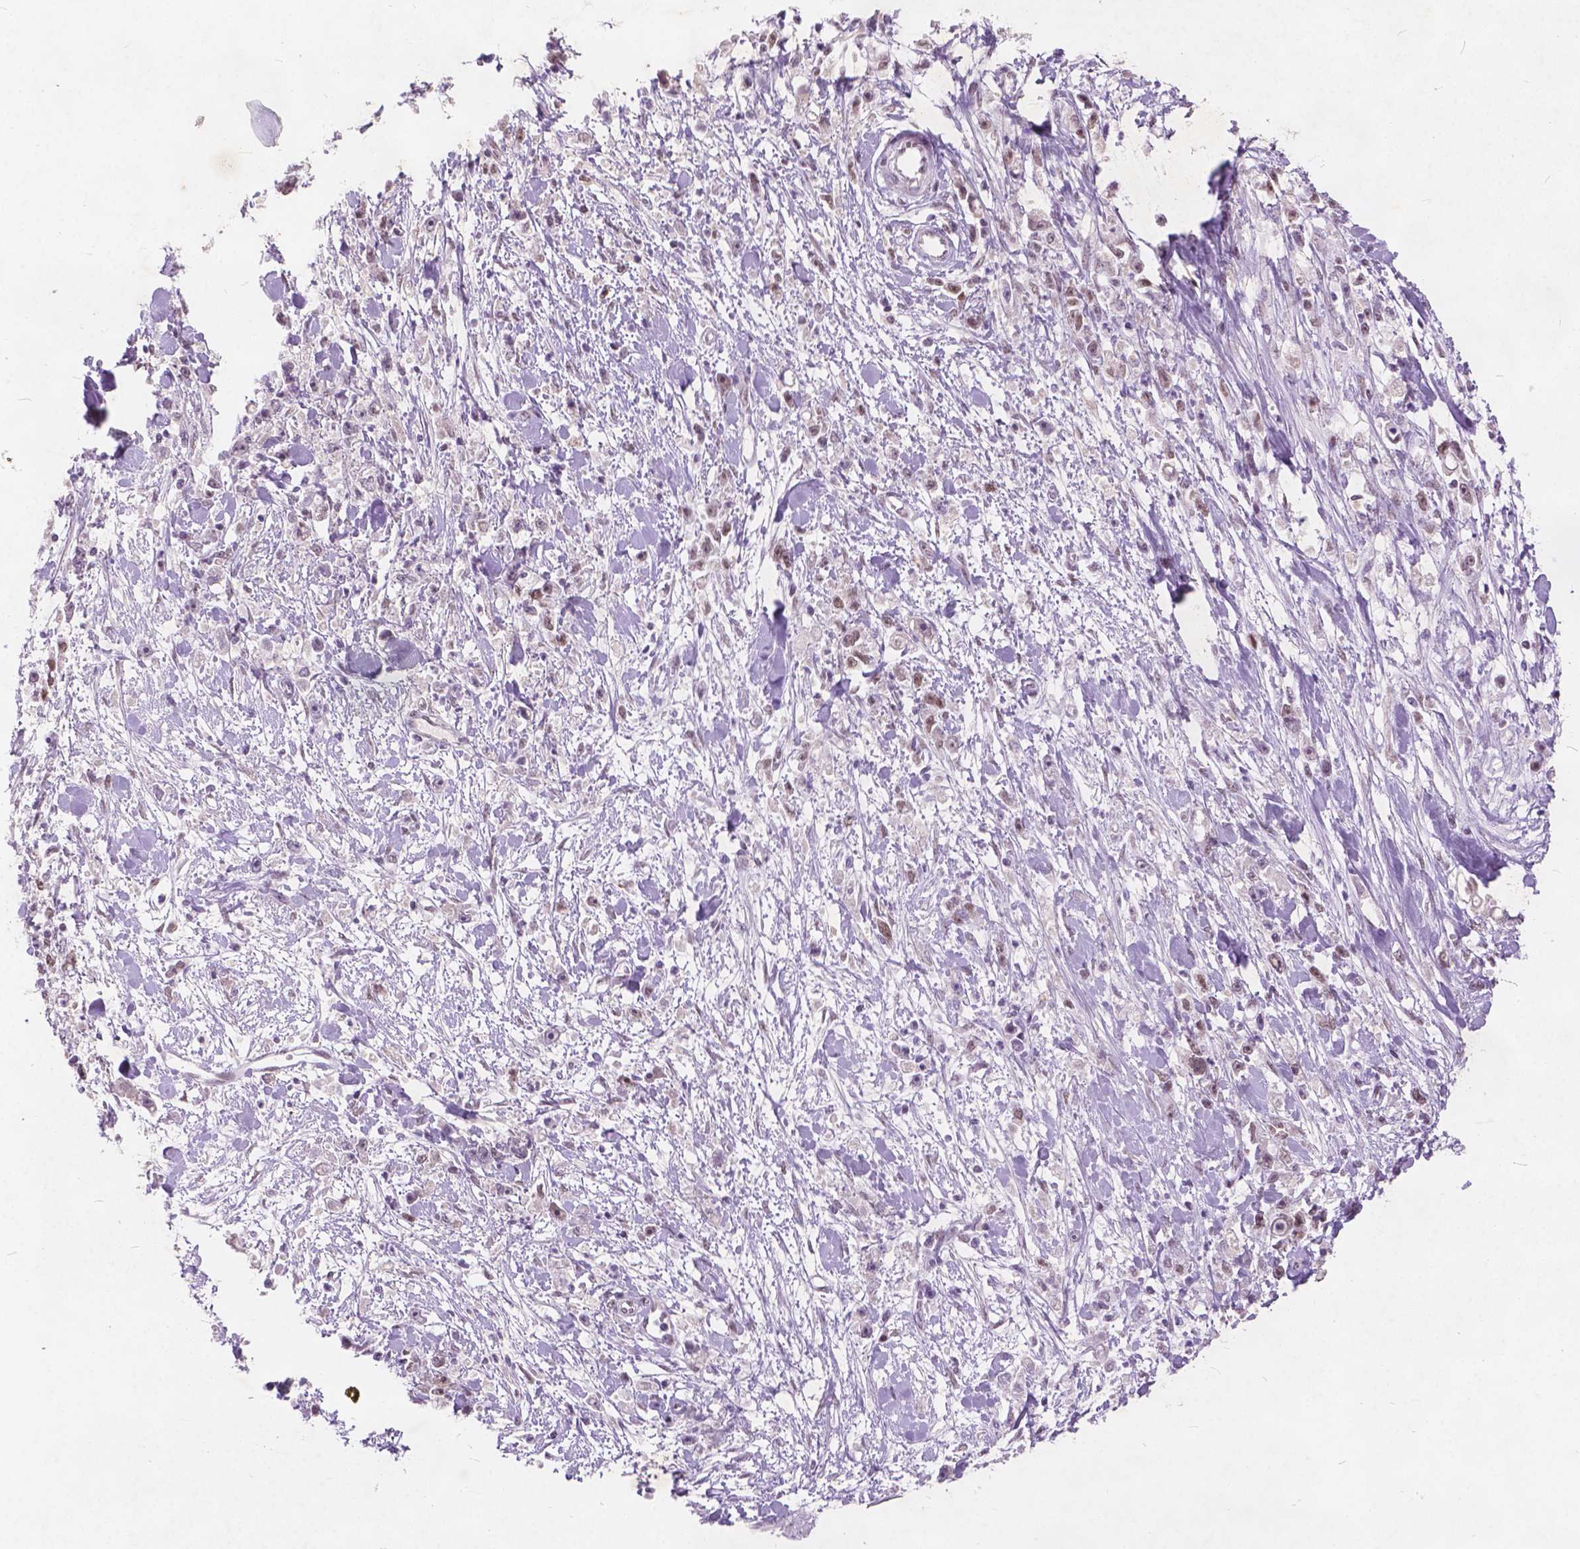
{"staining": {"intensity": "weak", "quantity": ">75%", "location": "nuclear"}, "tissue": "stomach cancer", "cell_type": "Tumor cells", "image_type": "cancer", "snomed": [{"axis": "morphology", "description": "Adenocarcinoma, NOS"}, {"axis": "topography", "description": "Stomach"}], "caption": "Weak nuclear expression is present in about >75% of tumor cells in stomach cancer (adenocarcinoma).", "gene": "FAM53A", "patient": {"sex": "female", "age": 59}}